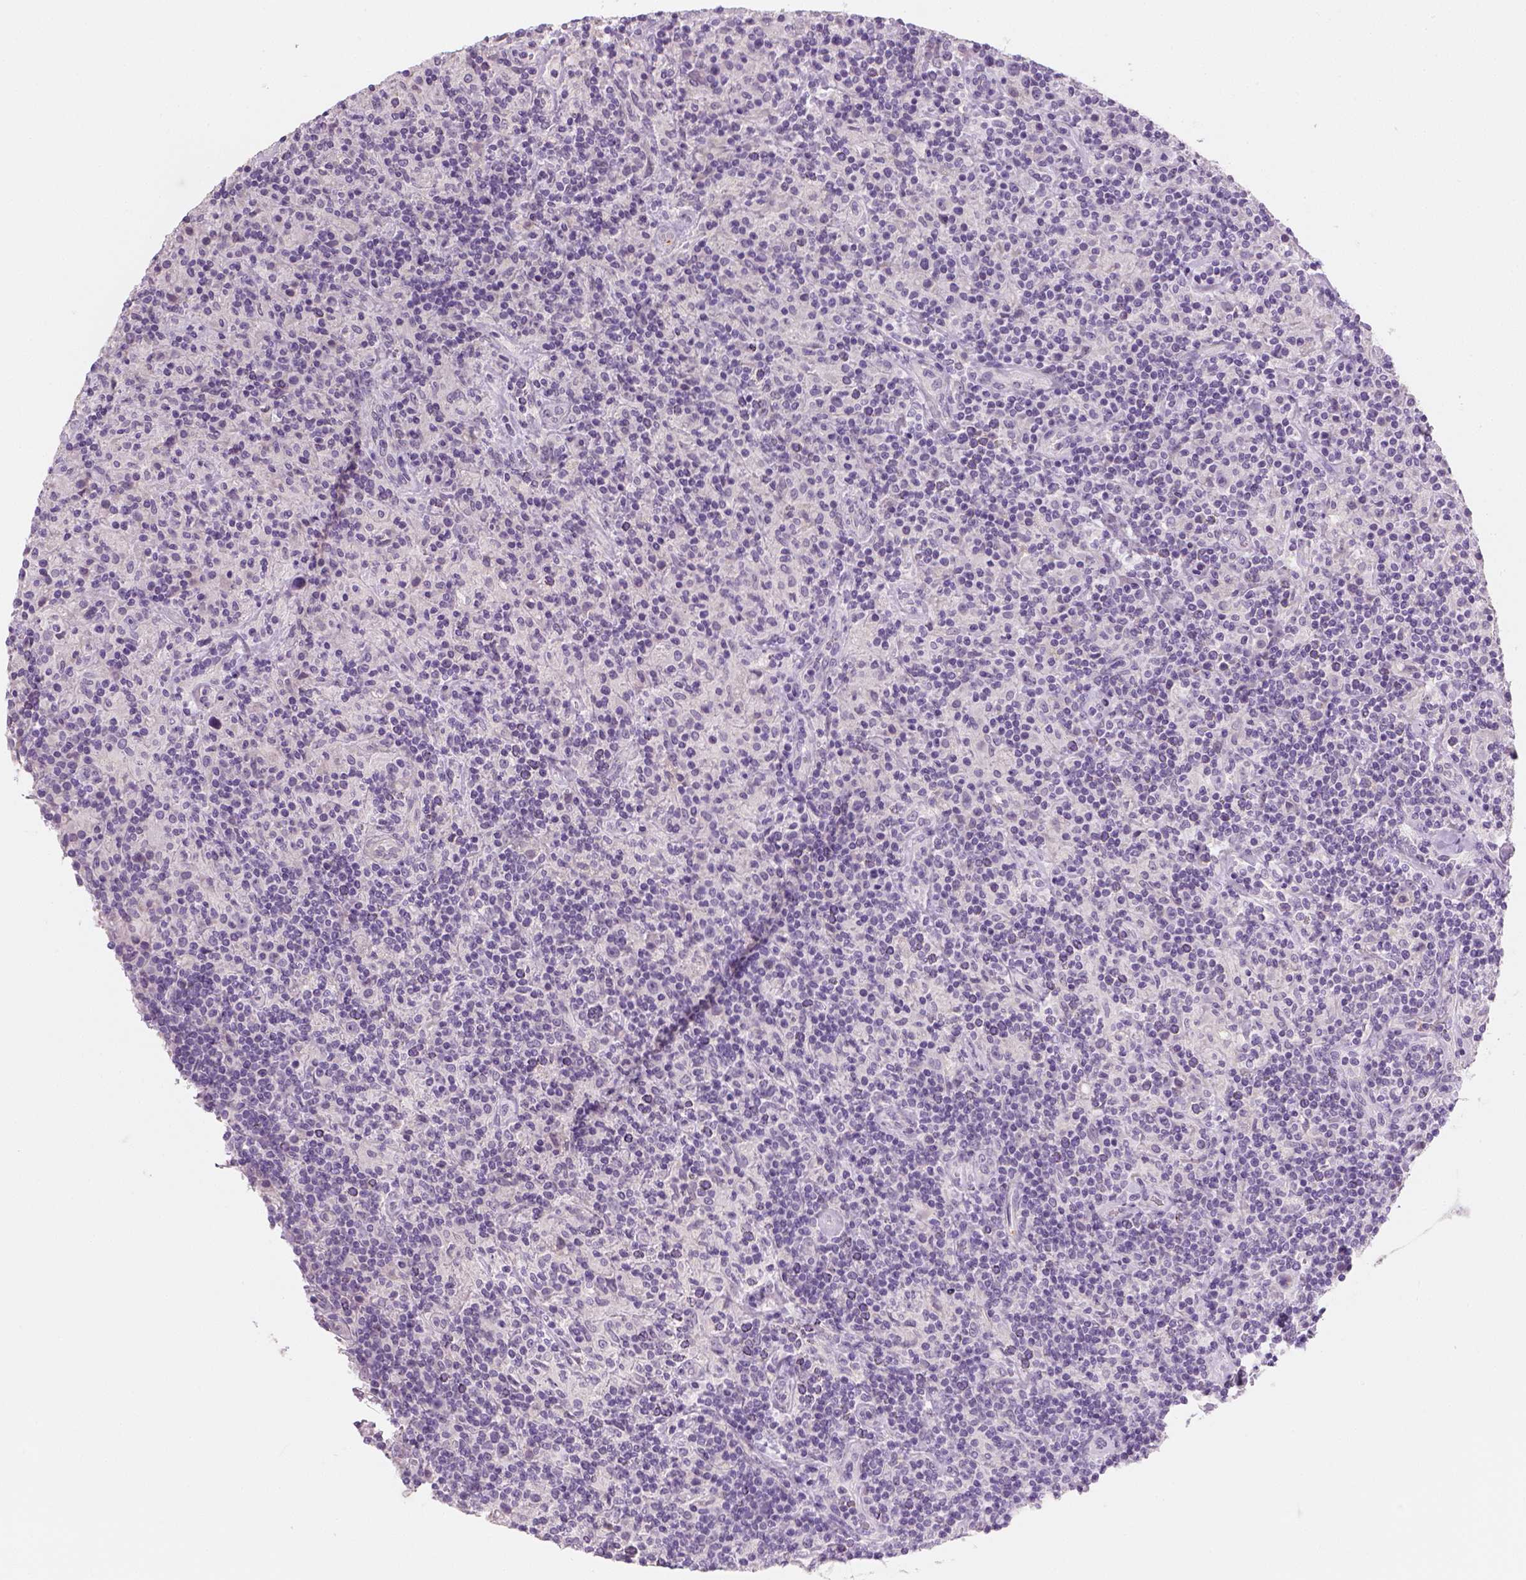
{"staining": {"intensity": "negative", "quantity": "none", "location": "none"}, "tissue": "lymphoma", "cell_type": "Tumor cells", "image_type": "cancer", "snomed": [{"axis": "morphology", "description": "Hodgkin's disease, NOS"}, {"axis": "topography", "description": "Lymph node"}], "caption": "Tumor cells show no significant positivity in Hodgkin's disease.", "gene": "FAM163B", "patient": {"sex": "male", "age": 70}}